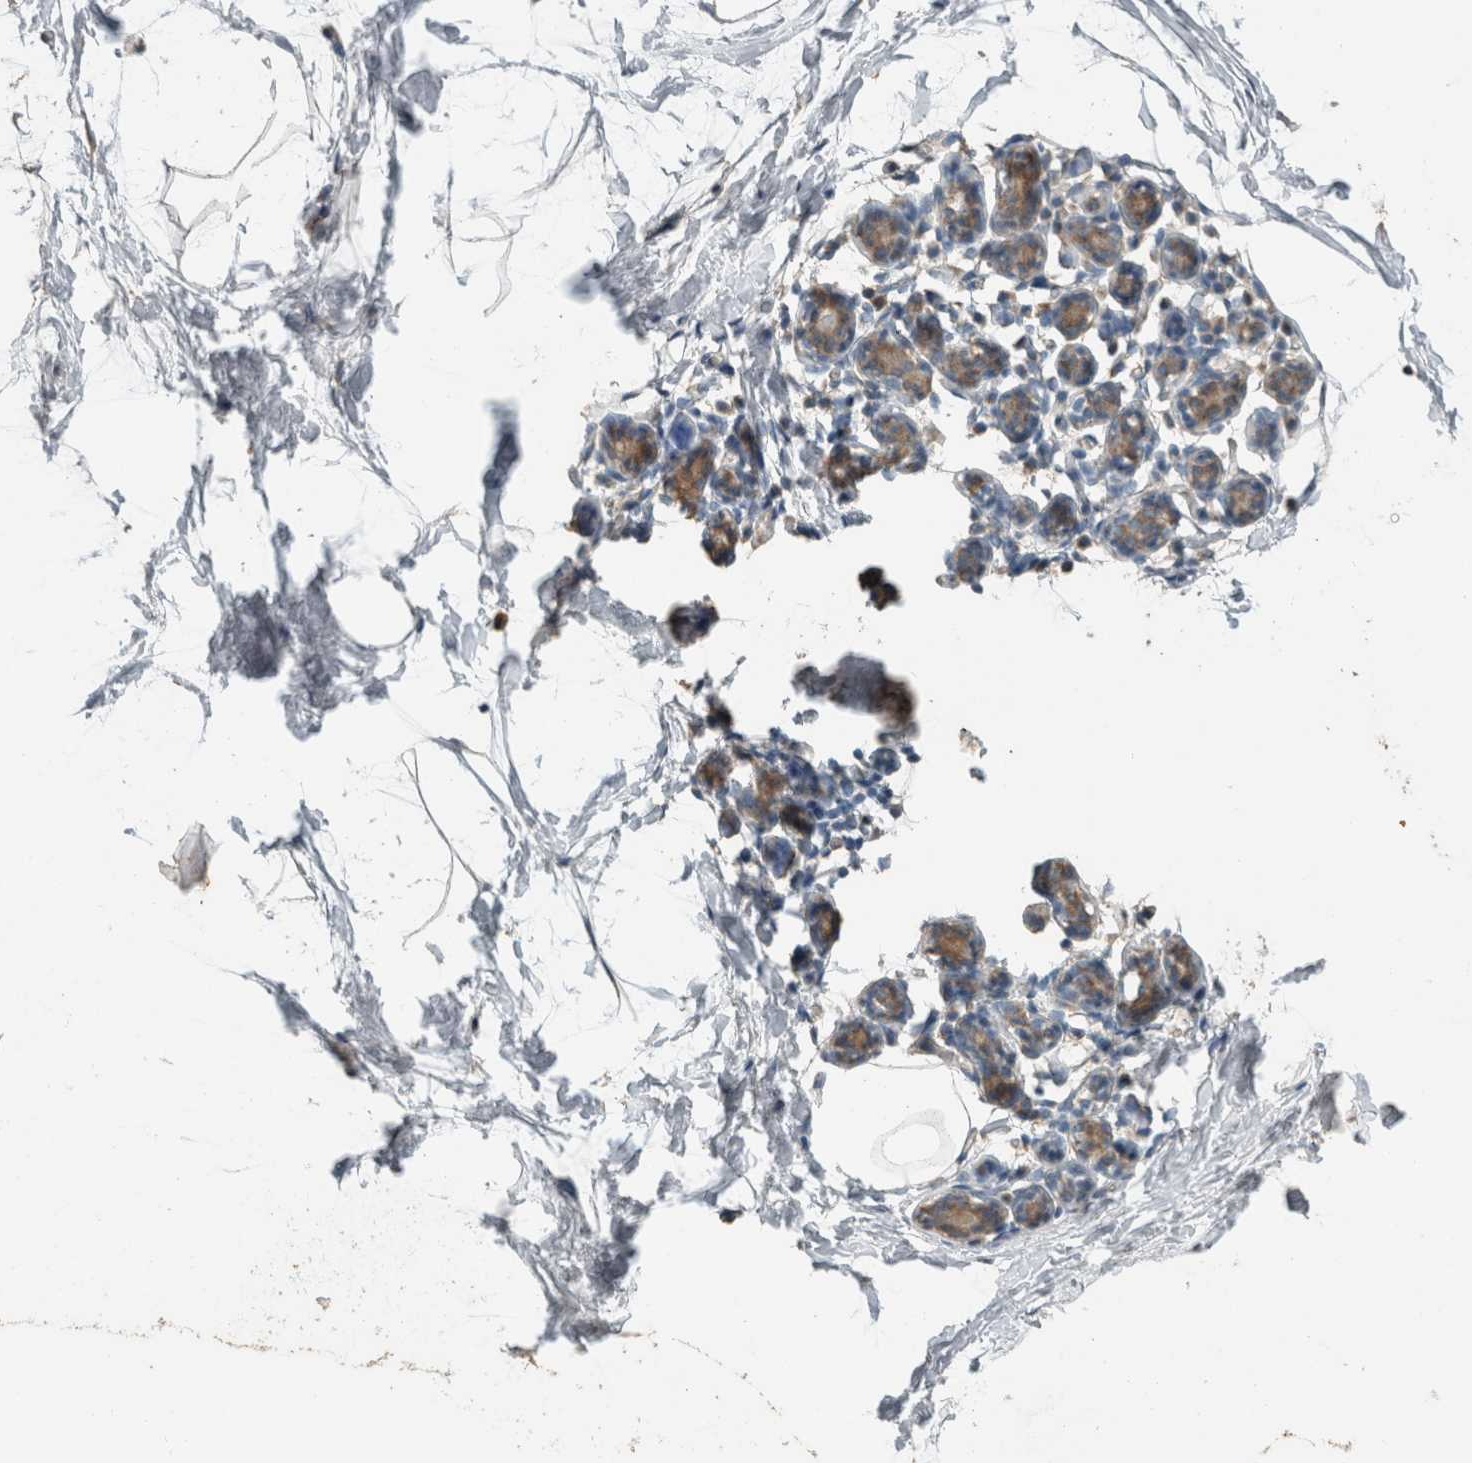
{"staining": {"intensity": "negative", "quantity": "none", "location": "none"}, "tissue": "breast", "cell_type": "Adipocytes", "image_type": "normal", "snomed": [{"axis": "morphology", "description": "Normal tissue, NOS"}, {"axis": "topography", "description": "Breast"}], "caption": "A micrograph of breast stained for a protein shows no brown staining in adipocytes.", "gene": "ACVR2B", "patient": {"sex": "female", "age": 62}}